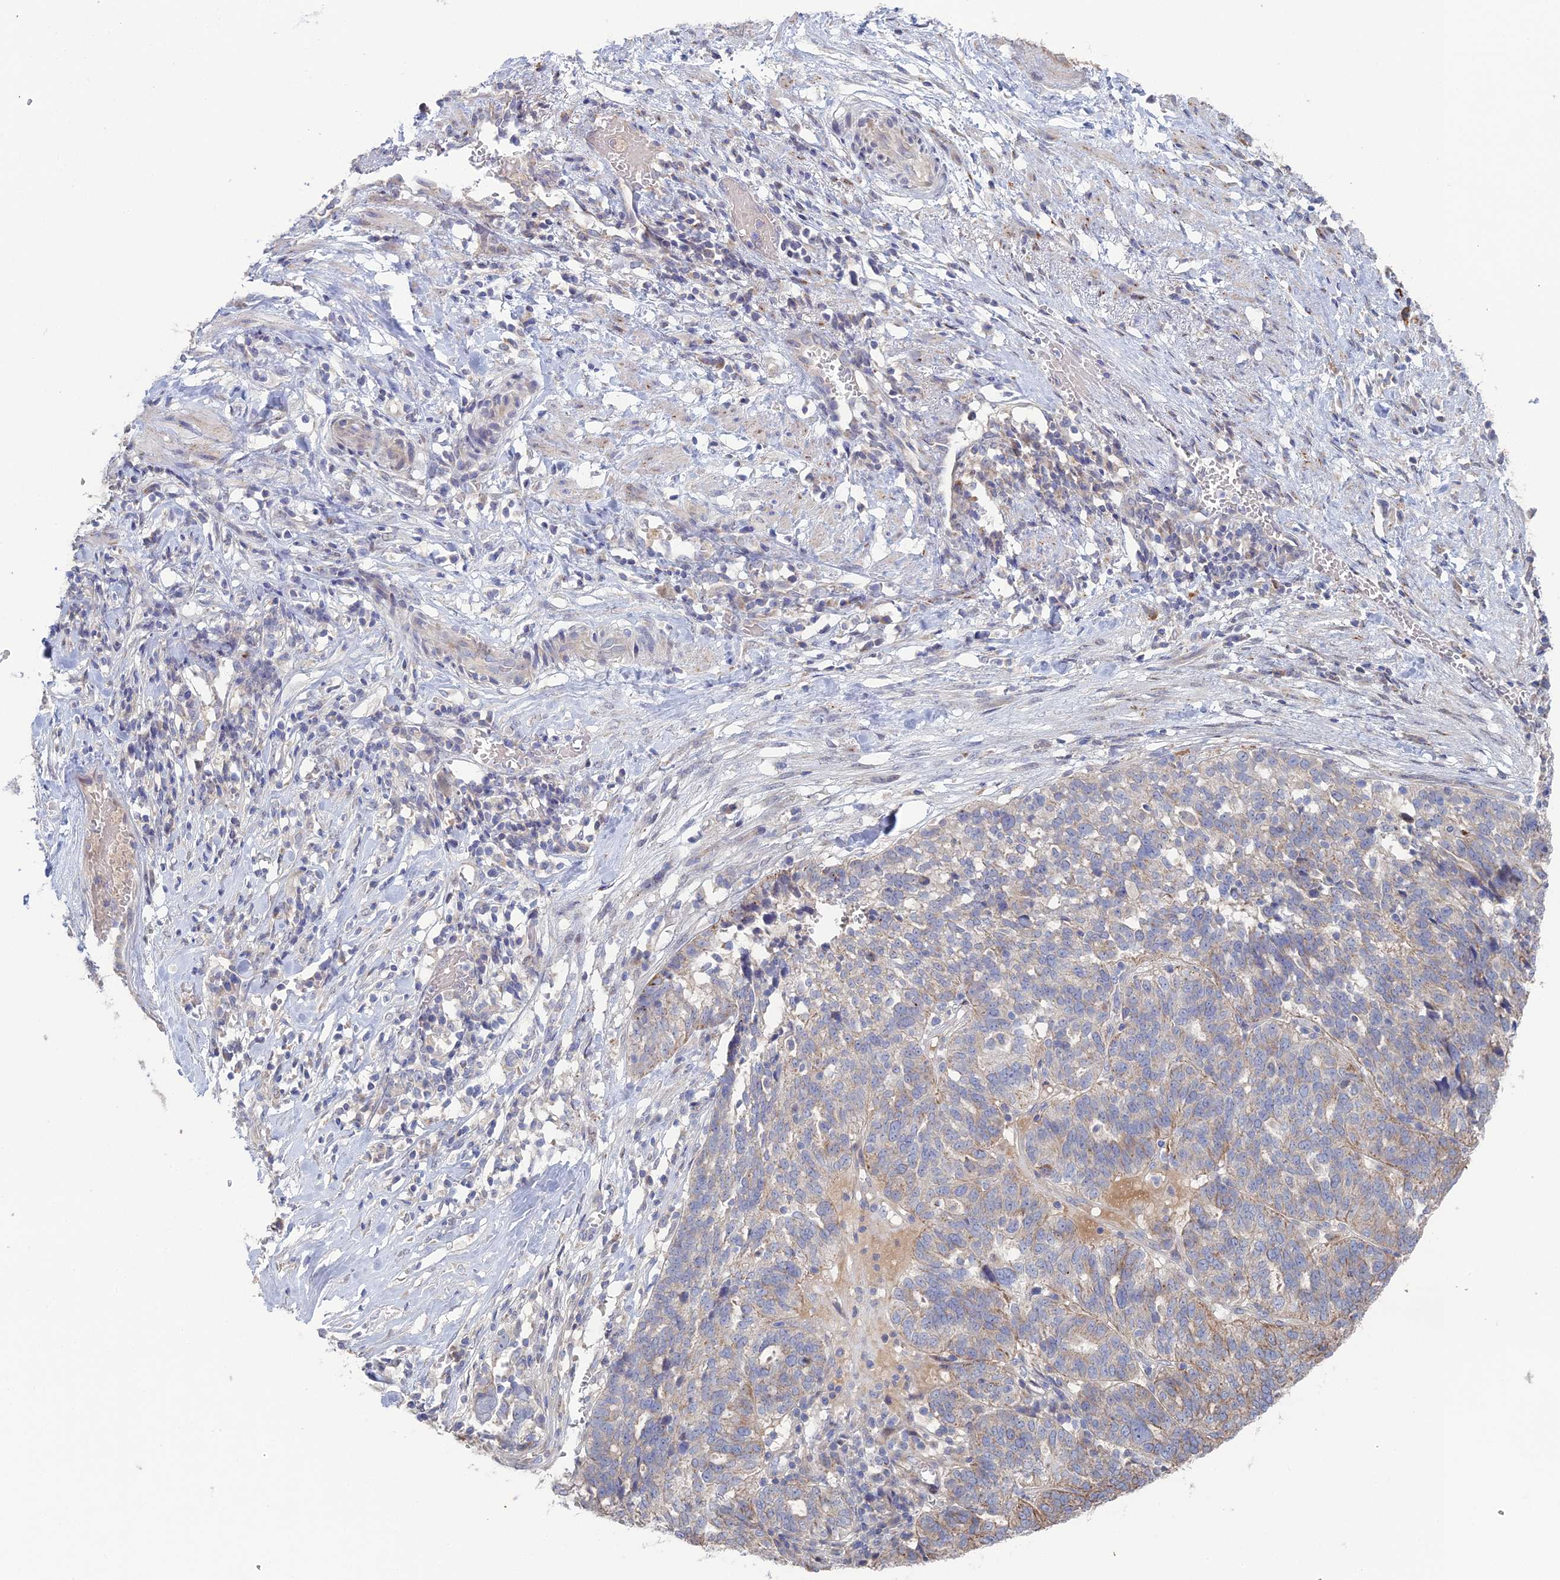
{"staining": {"intensity": "weak", "quantity": "<25%", "location": "cytoplasmic/membranous"}, "tissue": "ovarian cancer", "cell_type": "Tumor cells", "image_type": "cancer", "snomed": [{"axis": "morphology", "description": "Cystadenocarcinoma, serous, NOS"}, {"axis": "topography", "description": "Ovary"}], "caption": "High power microscopy histopathology image of an immunohistochemistry (IHC) photomicrograph of serous cystadenocarcinoma (ovarian), revealing no significant expression in tumor cells.", "gene": "ARL16", "patient": {"sex": "female", "age": 59}}